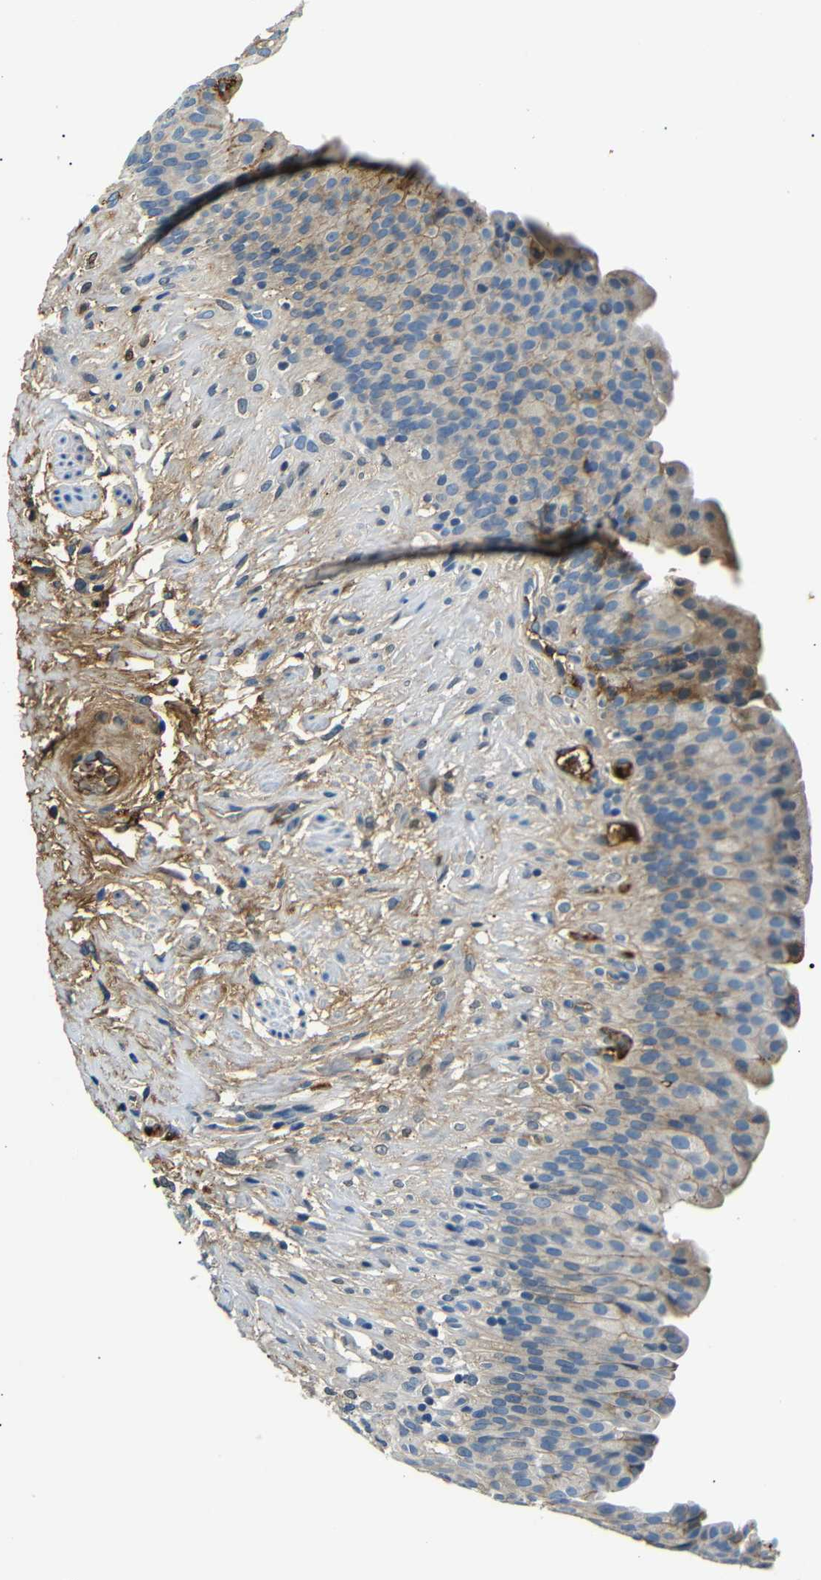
{"staining": {"intensity": "moderate", "quantity": "<25%", "location": "cytoplasmic/membranous"}, "tissue": "urinary bladder", "cell_type": "Urothelial cells", "image_type": "normal", "snomed": [{"axis": "morphology", "description": "Normal tissue, NOS"}, {"axis": "topography", "description": "Urinary bladder"}], "caption": "Unremarkable urinary bladder shows moderate cytoplasmic/membranous positivity in about <25% of urothelial cells, visualized by immunohistochemistry.", "gene": "LHCGR", "patient": {"sex": "female", "age": 79}}